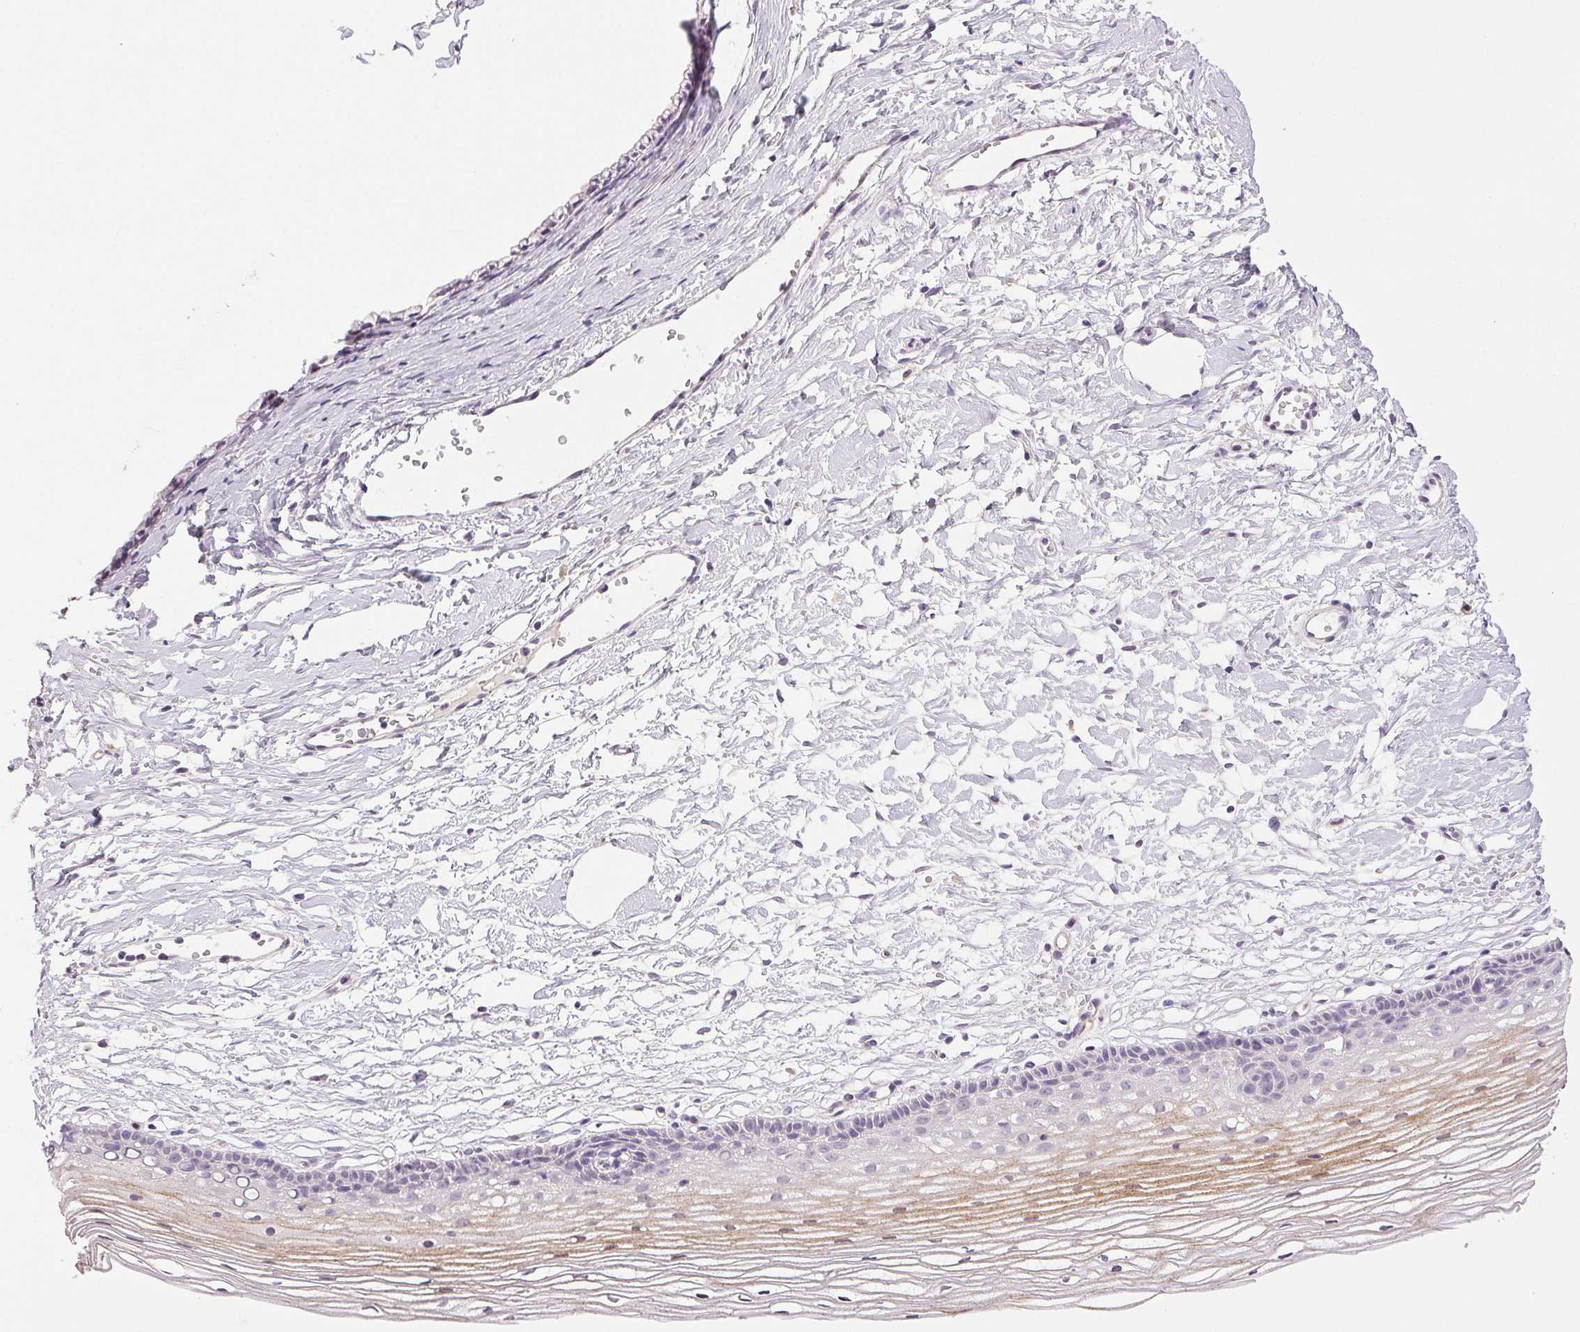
{"staining": {"intensity": "negative", "quantity": "none", "location": "none"}, "tissue": "cervix", "cell_type": "Glandular cells", "image_type": "normal", "snomed": [{"axis": "morphology", "description": "Normal tissue, NOS"}, {"axis": "topography", "description": "Cervix"}], "caption": "There is no significant expression in glandular cells of cervix. The staining is performed using DAB (3,3'-diaminobenzidine) brown chromogen with nuclei counter-stained in using hematoxylin.", "gene": "PLCB1", "patient": {"sex": "female", "age": 40}}